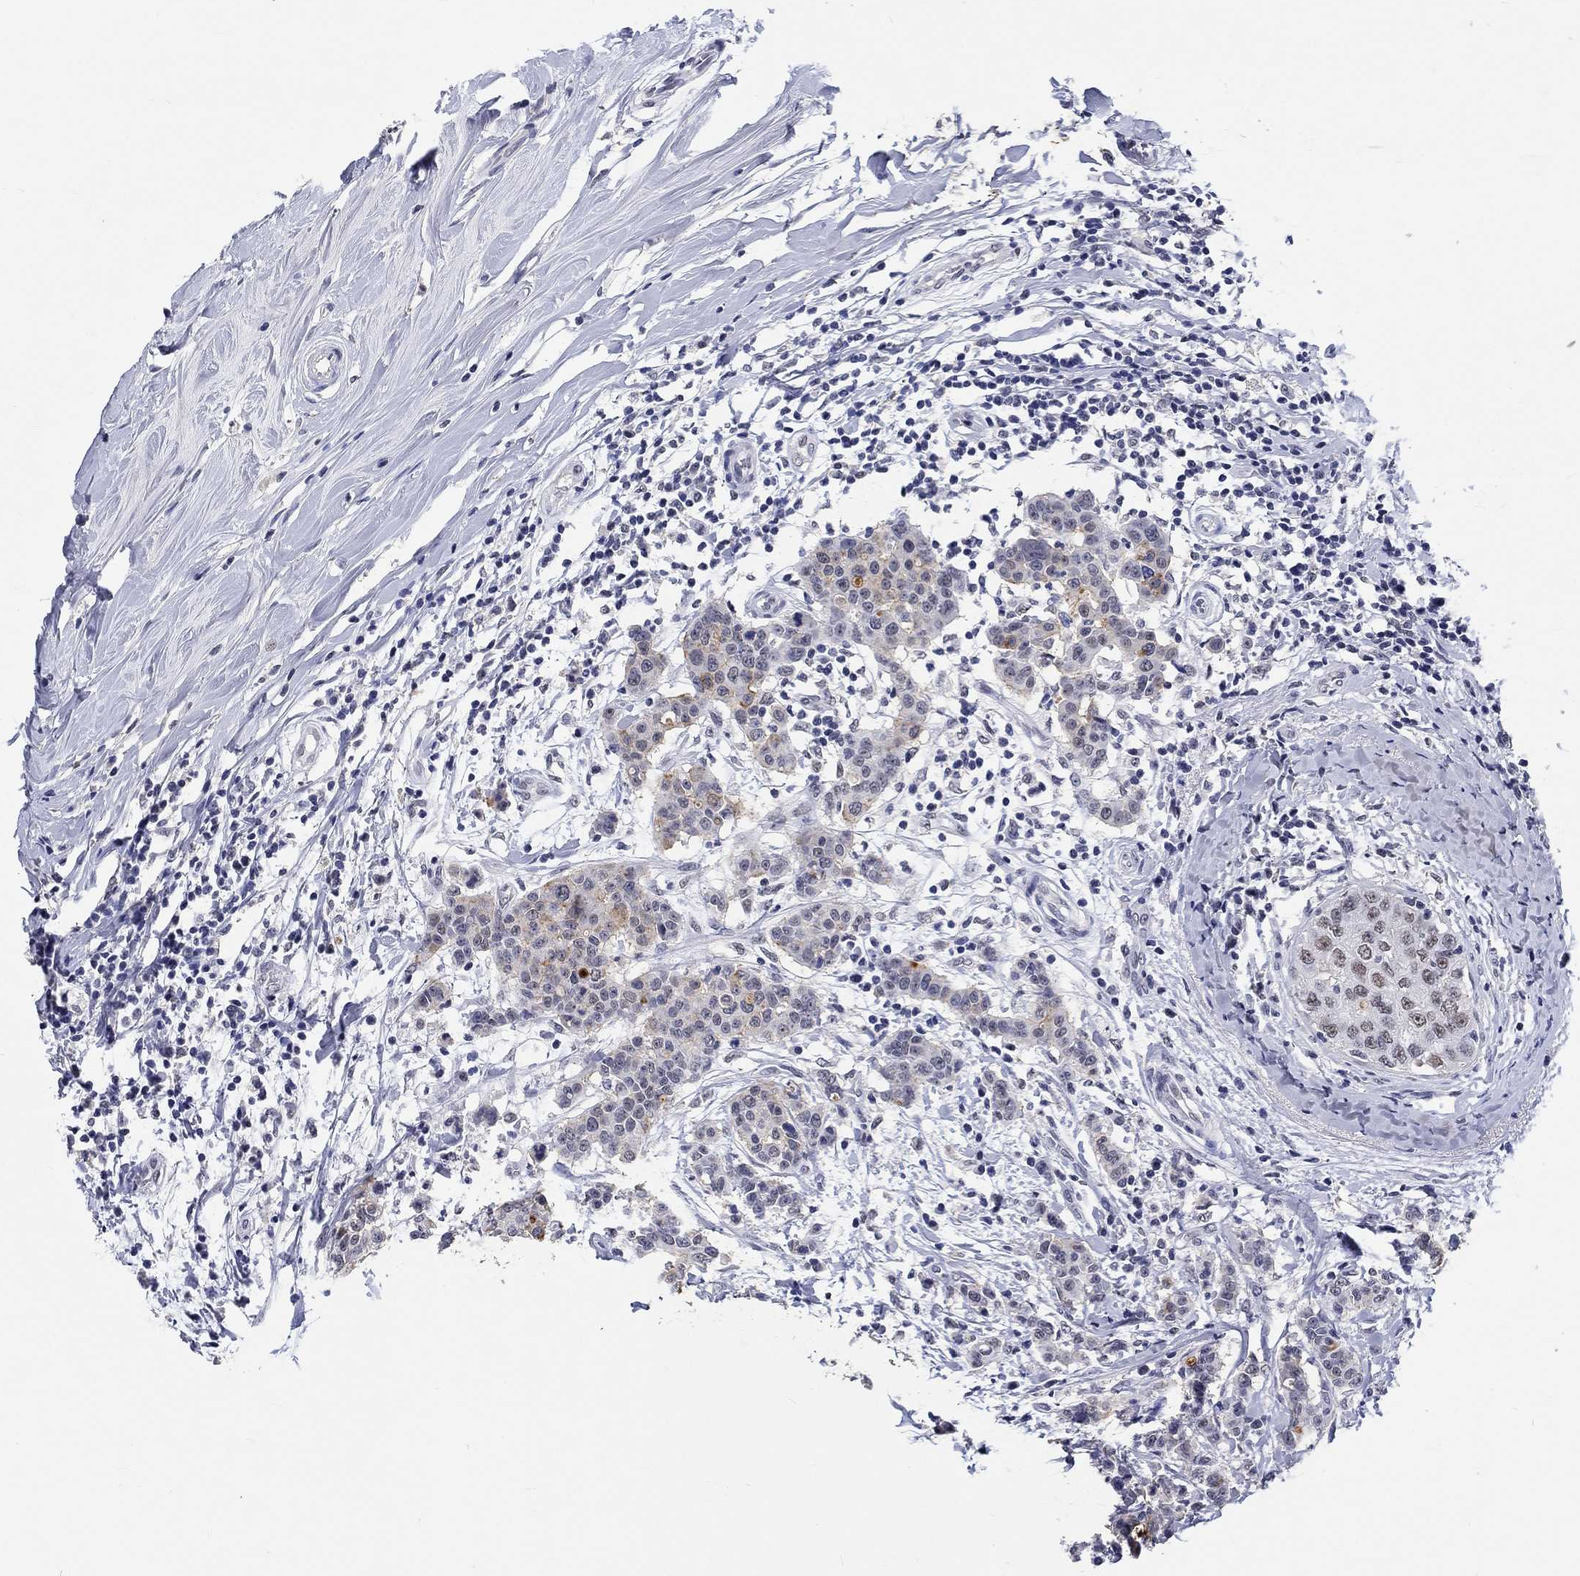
{"staining": {"intensity": "weak", "quantity": "<25%", "location": "cytoplasmic/membranous"}, "tissue": "breast cancer", "cell_type": "Tumor cells", "image_type": "cancer", "snomed": [{"axis": "morphology", "description": "Duct carcinoma"}, {"axis": "topography", "description": "Breast"}], "caption": "Immunohistochemistry image of breast cancer stained for a protein (brown), which exhibits no positivity in tumor cells.", "gene": "GRIN1", "patient": {"sex": "female", "age": 27}}